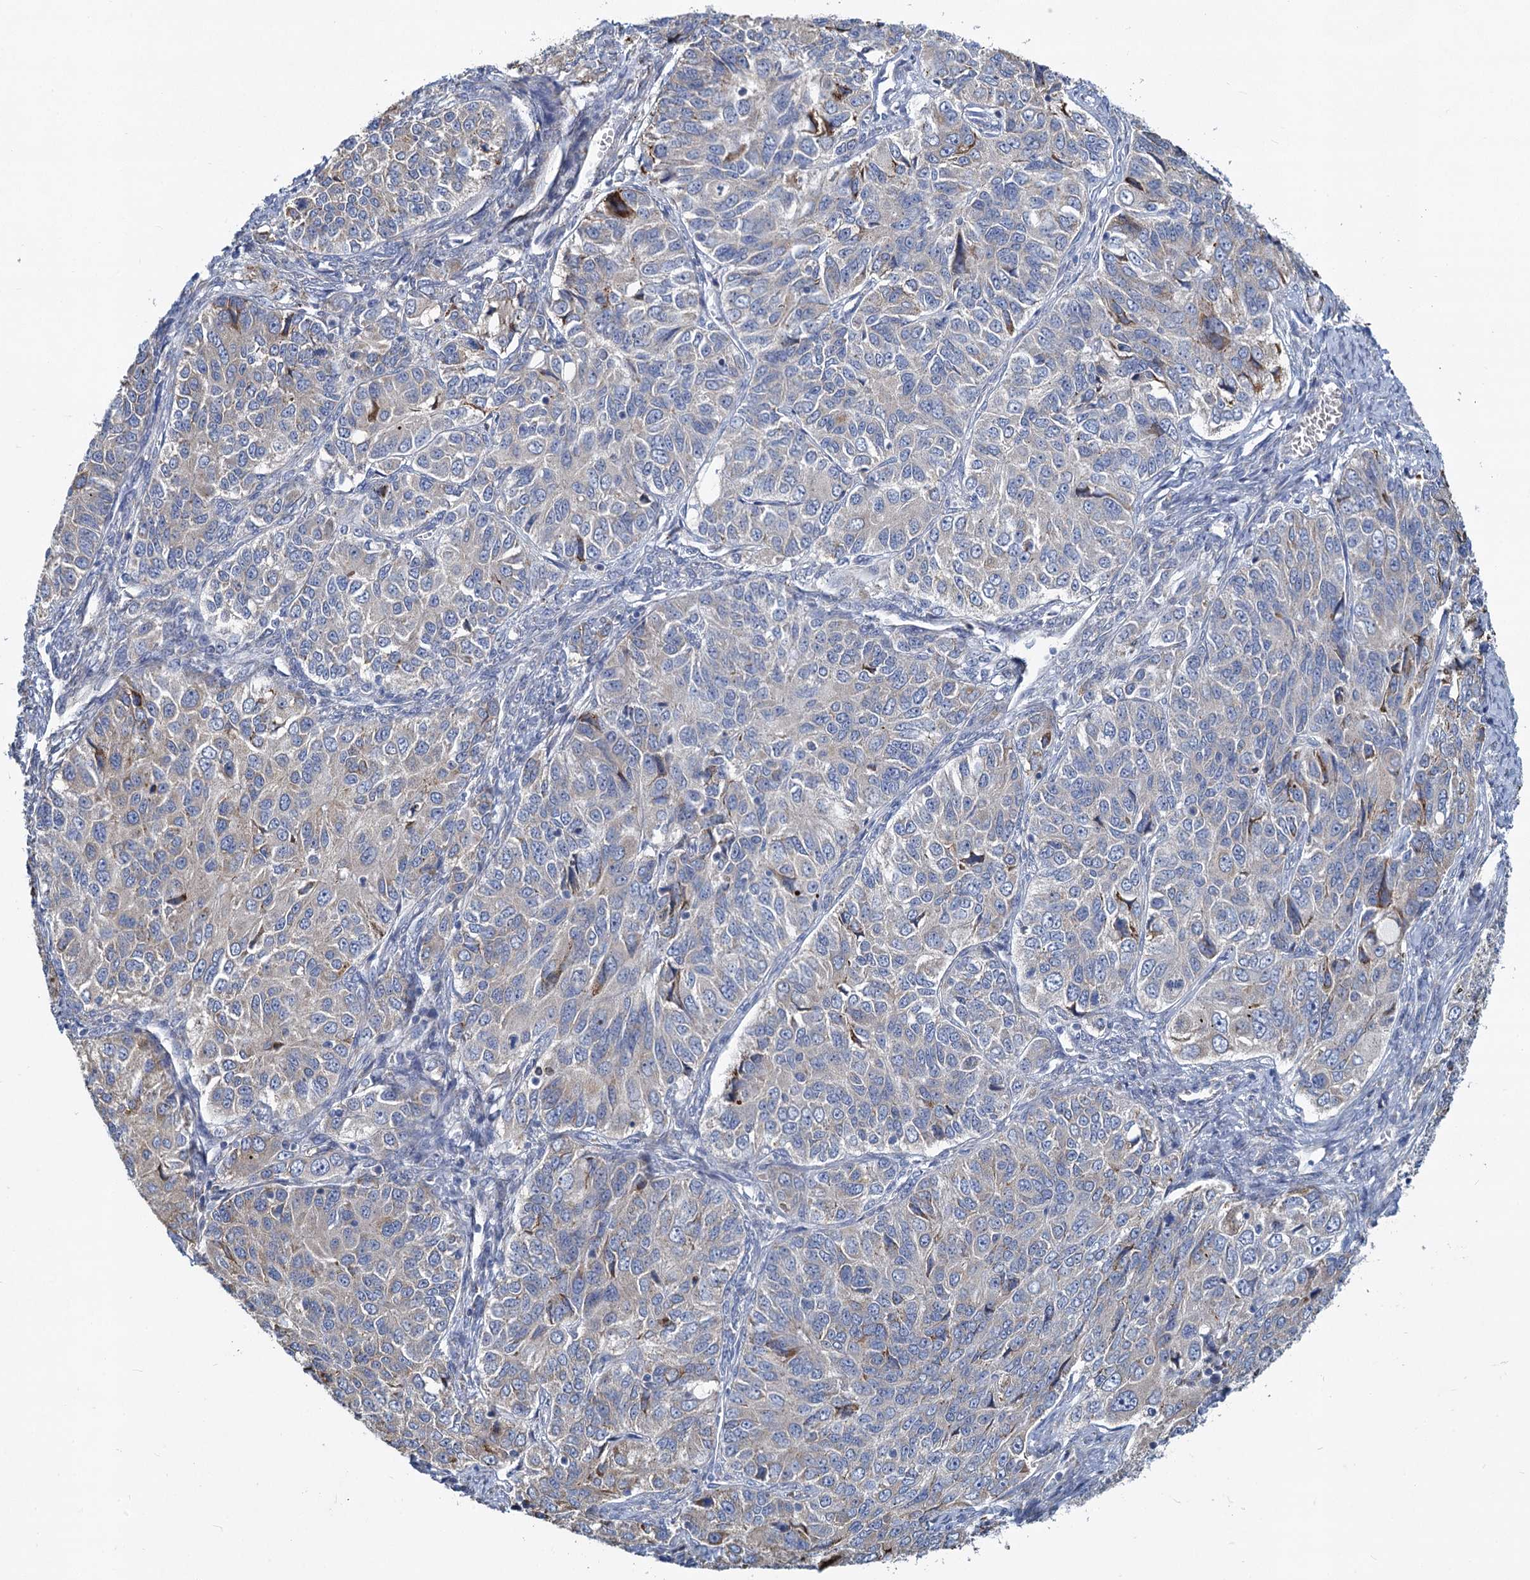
{"staining": {"intensity": "moderate", "quantity": "<25%", "location": "cytoplasmic/membranous"}, "tissue": "ovarian cancer", "cell_type": "Tumor cells", "image_type": "cancer", "snomed": [{"axis": "morphology", "description": "Carcinoma, endometroid"}, {"axis": "topography", "description": "Ovary"}], "caption": "Moderate cytoplasmic/membranous protein staining is present in about <25% of tumor cells in endometroid carcinoma (ovarian).", "gene": "PRSS35", "patient": {"sex": "female", "age": 51}}